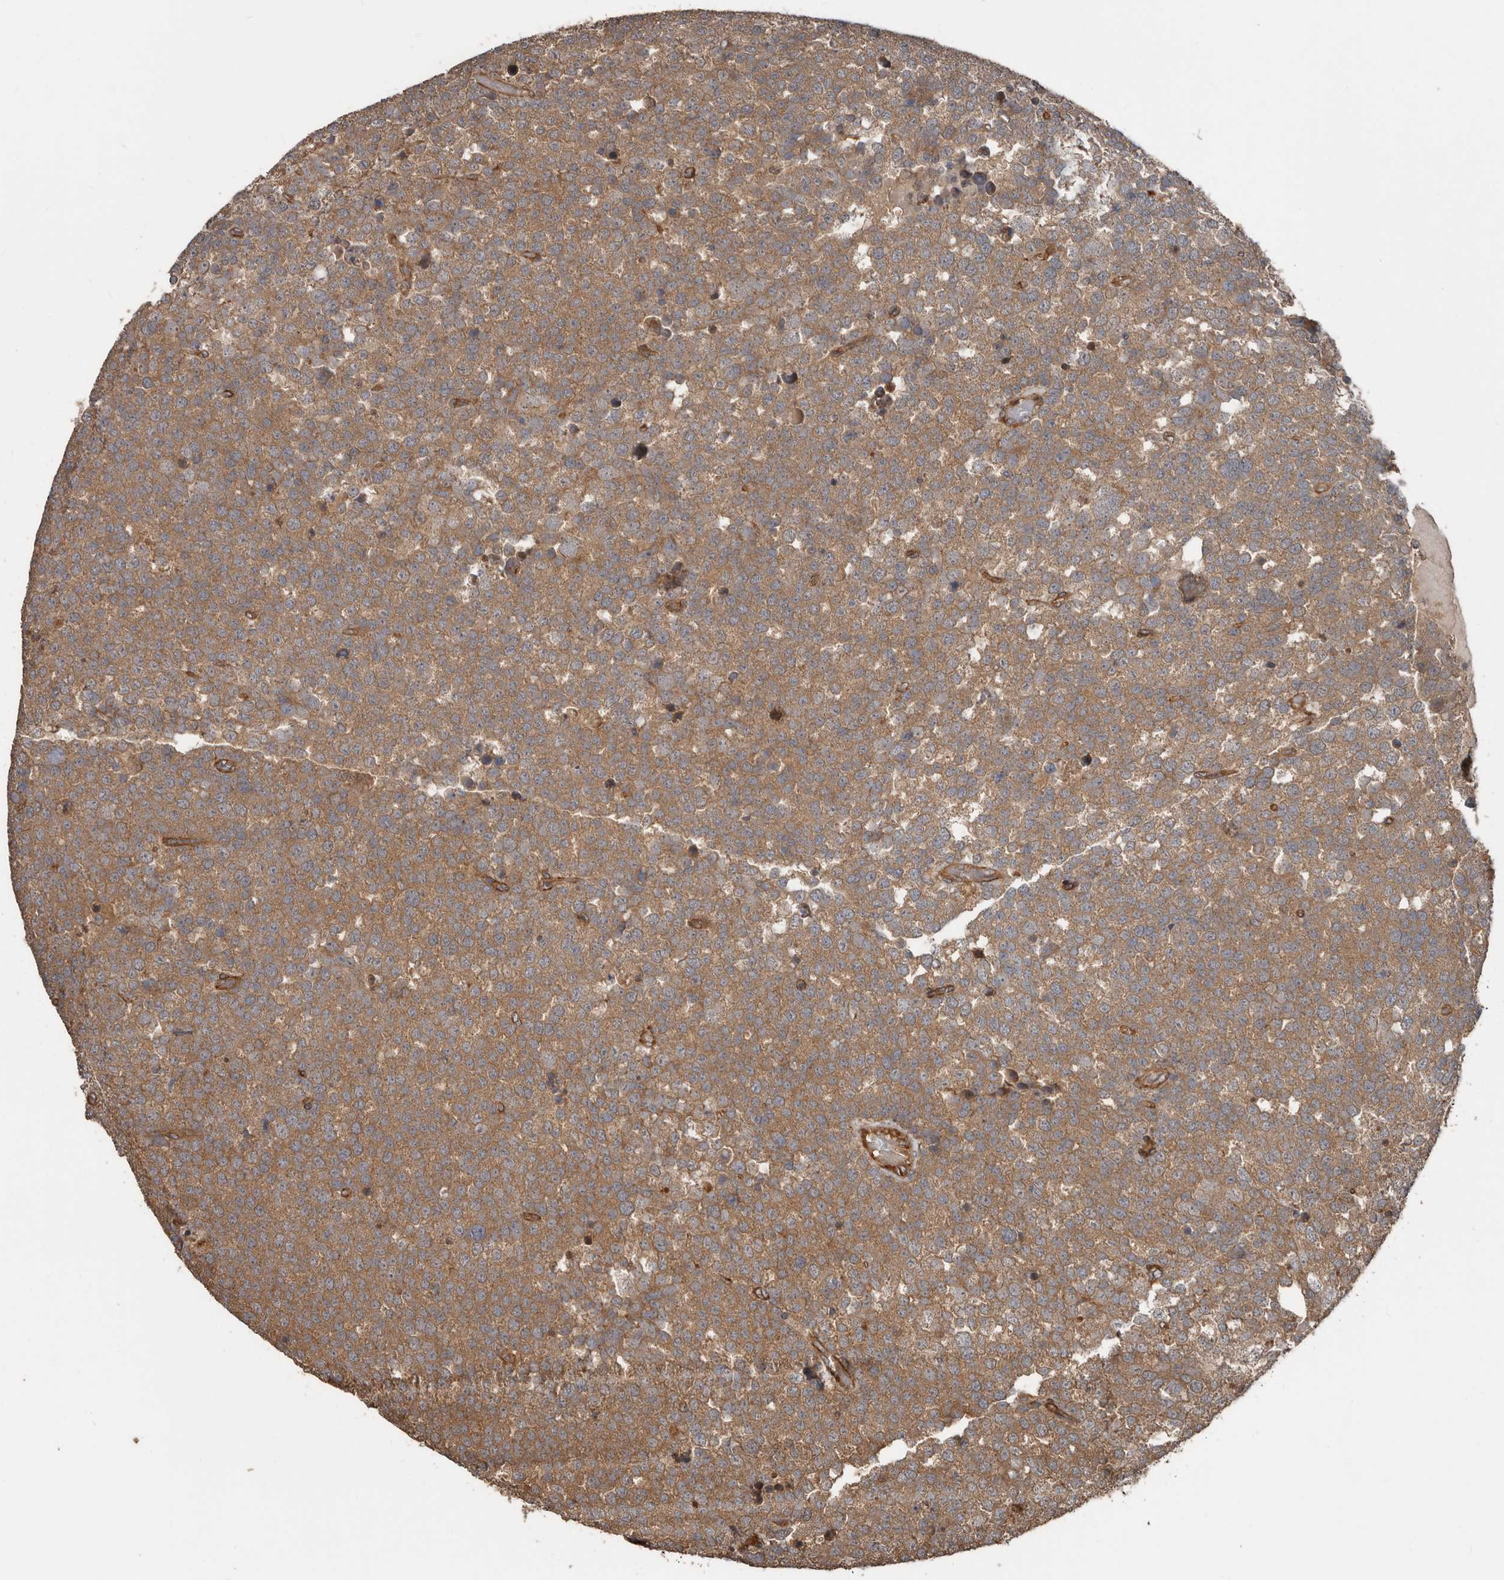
{"staining": {"intensity": "moderate", "quantity": ">75%", "location": "cytoplasmic/membranous"}, "tissue": "testis cancer", "cell_type": "Tumor cells", "image_type": "cancer", "snomed": [{"axis": "morphology", "description": "Seminoma, NOS"}, {"axis": "topography", "description": "Testis"}], "caption": "Moderate cytoplasmic/membranous expression for a protein is identified in approximately >75% of tumor cells of testis cancer (seminoma) using IHC.", "gene": "EXOC3L1", "patient": {"sex": "male", "age": 71}}